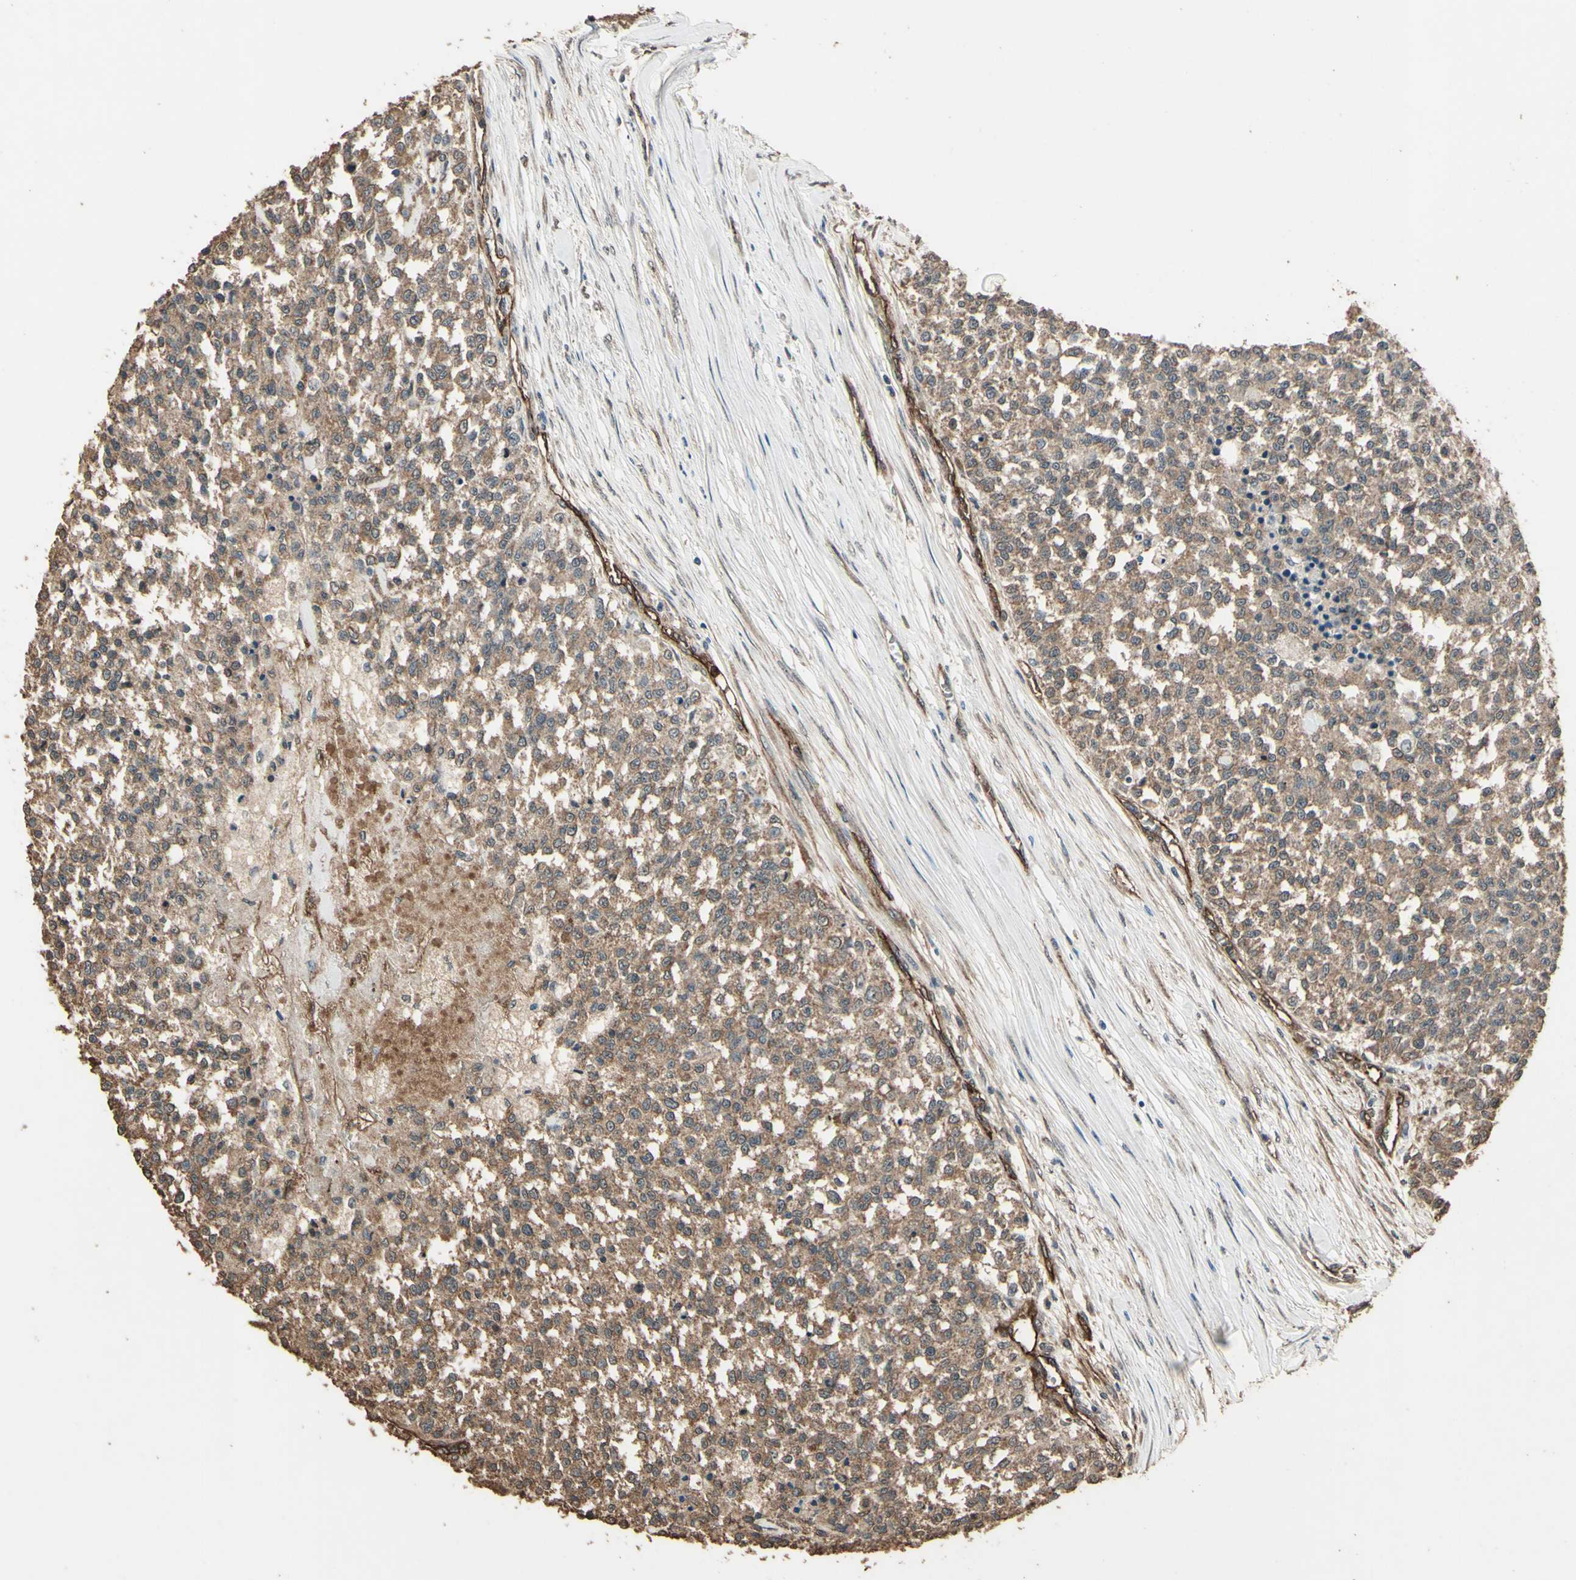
{"staining": {"intensity": "moderate", "quantity": ">75%", "location": "cytoplasmic/membranous"}, "tissue": "testis cancer", "cell_type": "Tumor cells", "image_type": "cancer", "snomed": [{"axis": "morphology", "description": "Seminoma, NOS"}, {"axis": "topography", "description": "Testis"}], "caption": "An immunohistochemistry (IHC) micrograph of neoplastic tissue is shown. Protein staining in brown shows moderate cytoplasmic/membranous positivity in testis cancer within tumor cells.", "gene": "TSPO", "patient": {"sex": "male", "age": 59}}